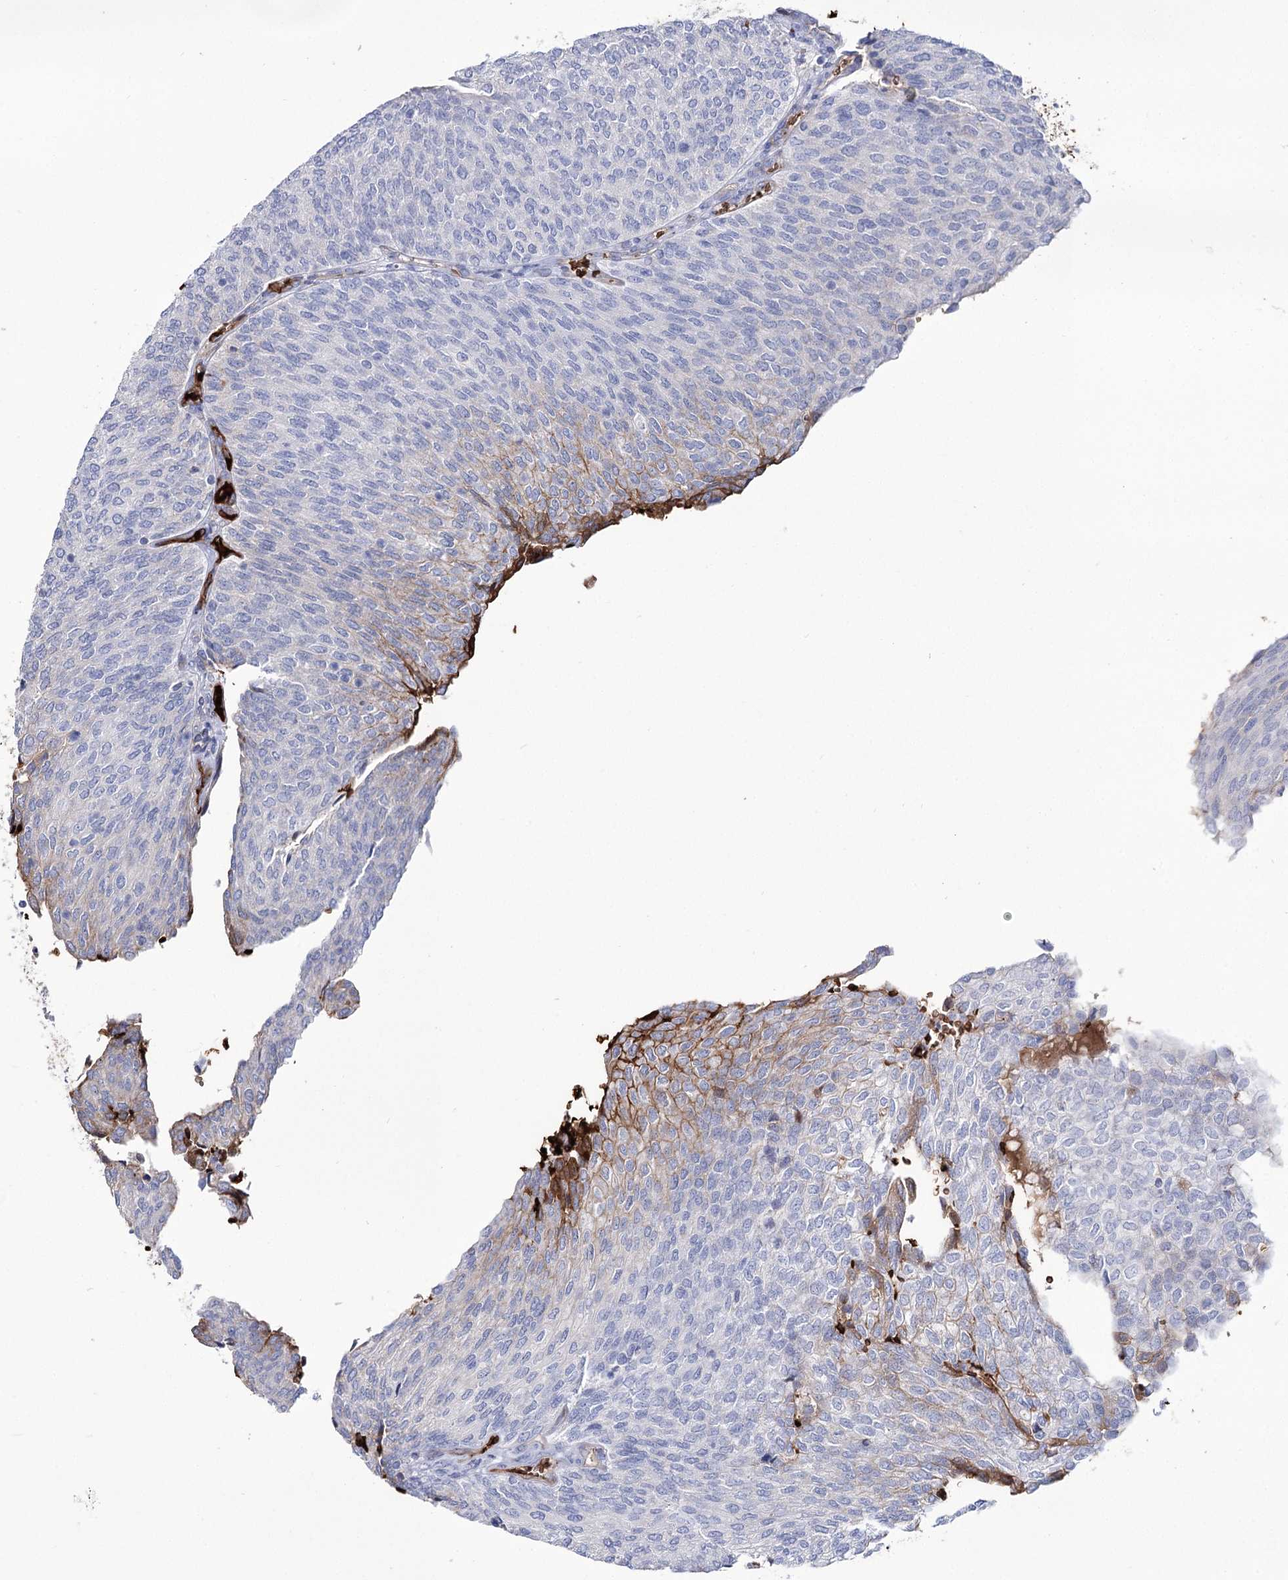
{"staining": {"intensity": "moderate", "quantity": "<25%", "location": "cytoplasmic/membranous"}, "tissue": "urothelial cancer", "cell_type": "Tumor cells", "image_type": "cancer", "snomed": [{"axis": "morphology", "description": "Urothelial carcinoma, Low grade"}, {"axis": "topography", "description": "Urinary bladder"}], "caption": "About <25% of tumor cells in urothelial carcinoma (low-grade) display moderate cytoplasmic/membranous protein expression as visualized by brown immunohistochemical staining.", "gene": "GBF1", "patient": {"sex": "female", "age": 79}}